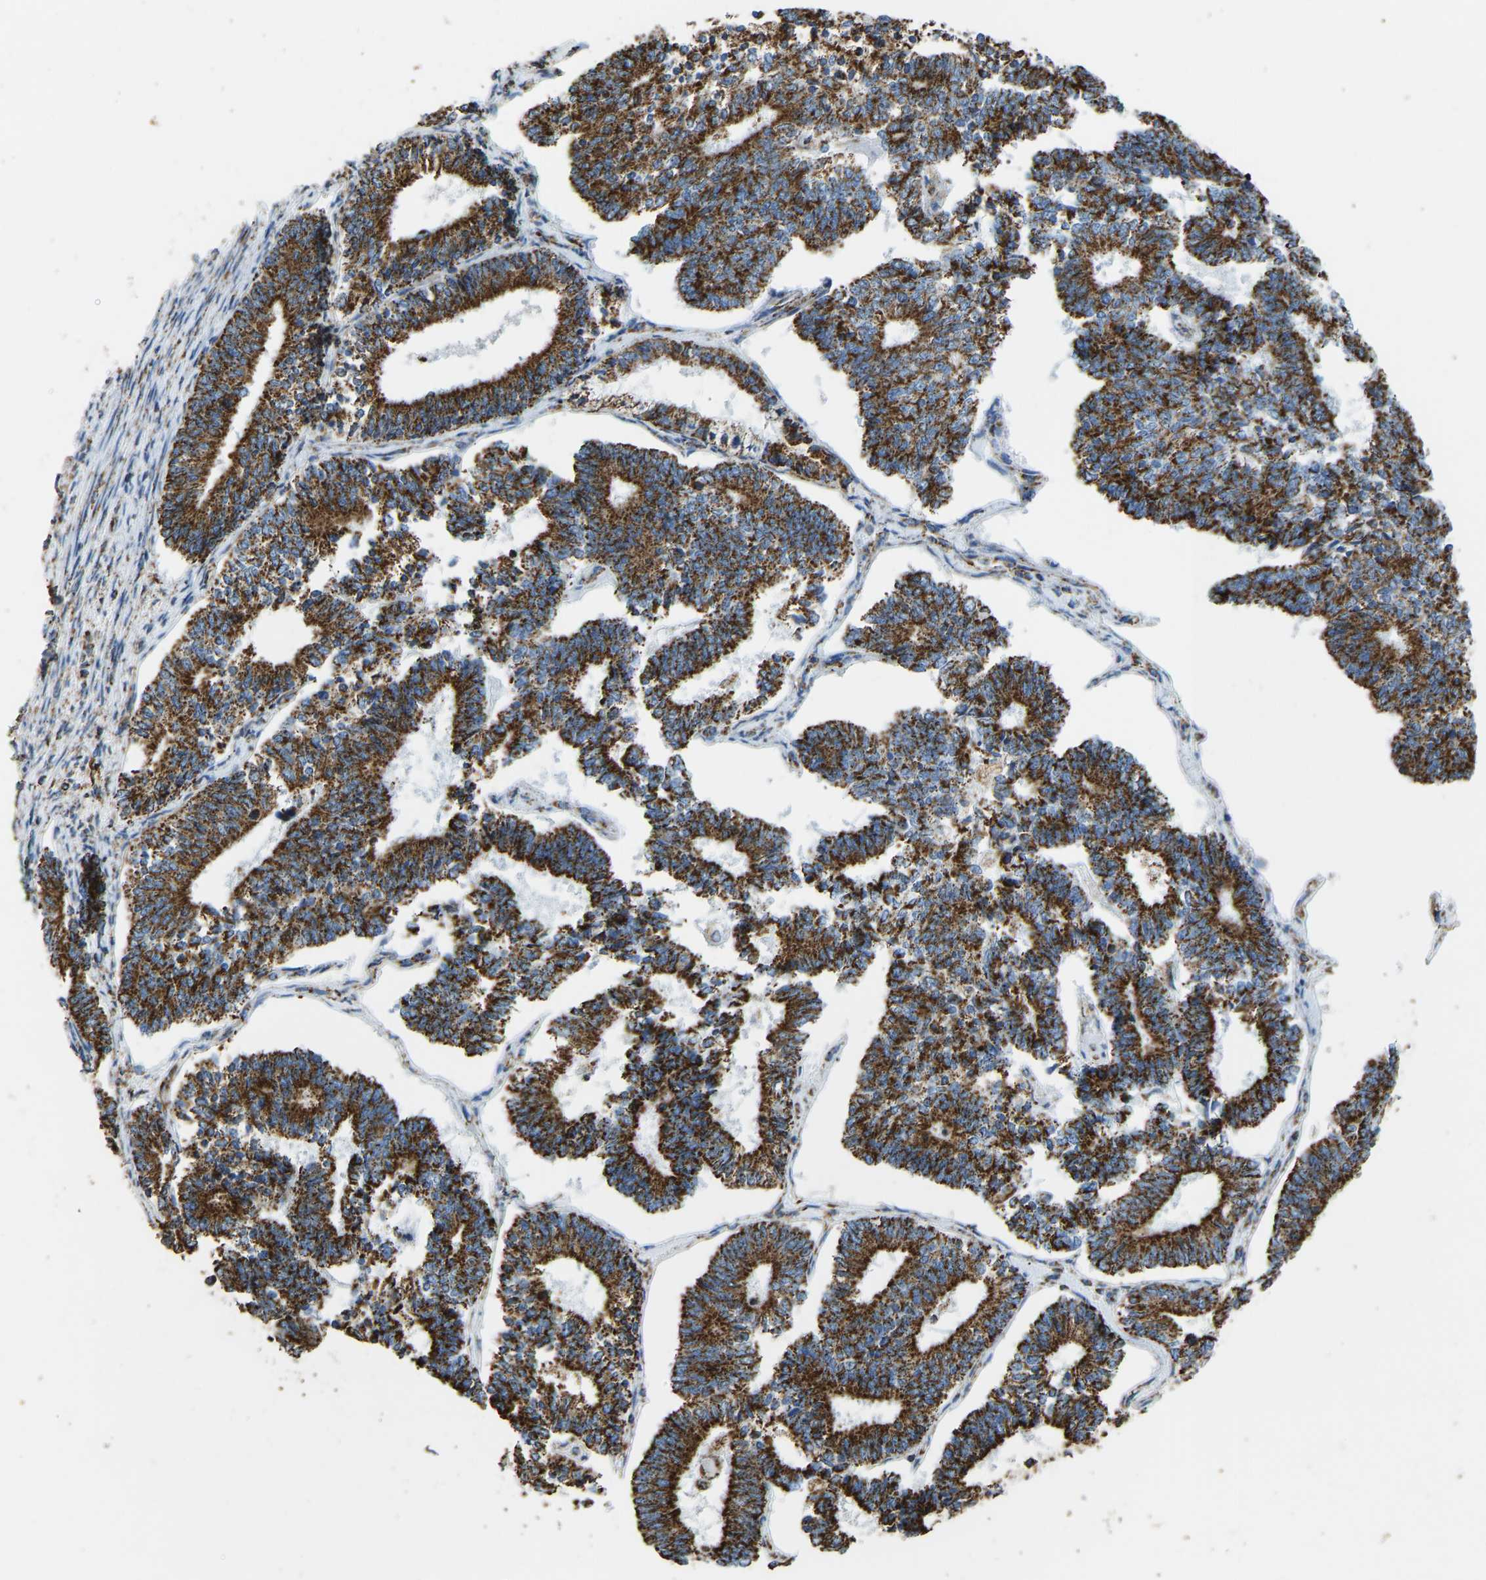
{"staining": {"intensity": "strong", "quantity": ">75%", "location": "cytoplasmic/membranous"}, "tissue": "endometrial cancer", "cell_type": "Tumor cells", "image_type": "cancer", "snomed": [{"axis": "morphology", "description": "Adenocarcinoma, NOS"}, {"axis": "topography", "description": "Endometrium"}], "caption": "DAB (3,3'-diaminobenzidine) immunohistochemical staining of human endometrial cancer reveals strong cytoplasmic/membranous protein staining in approximately >75% of tumor cells.", "gene": "IRX6", "patient": {"sex": "female", "age": 70}}